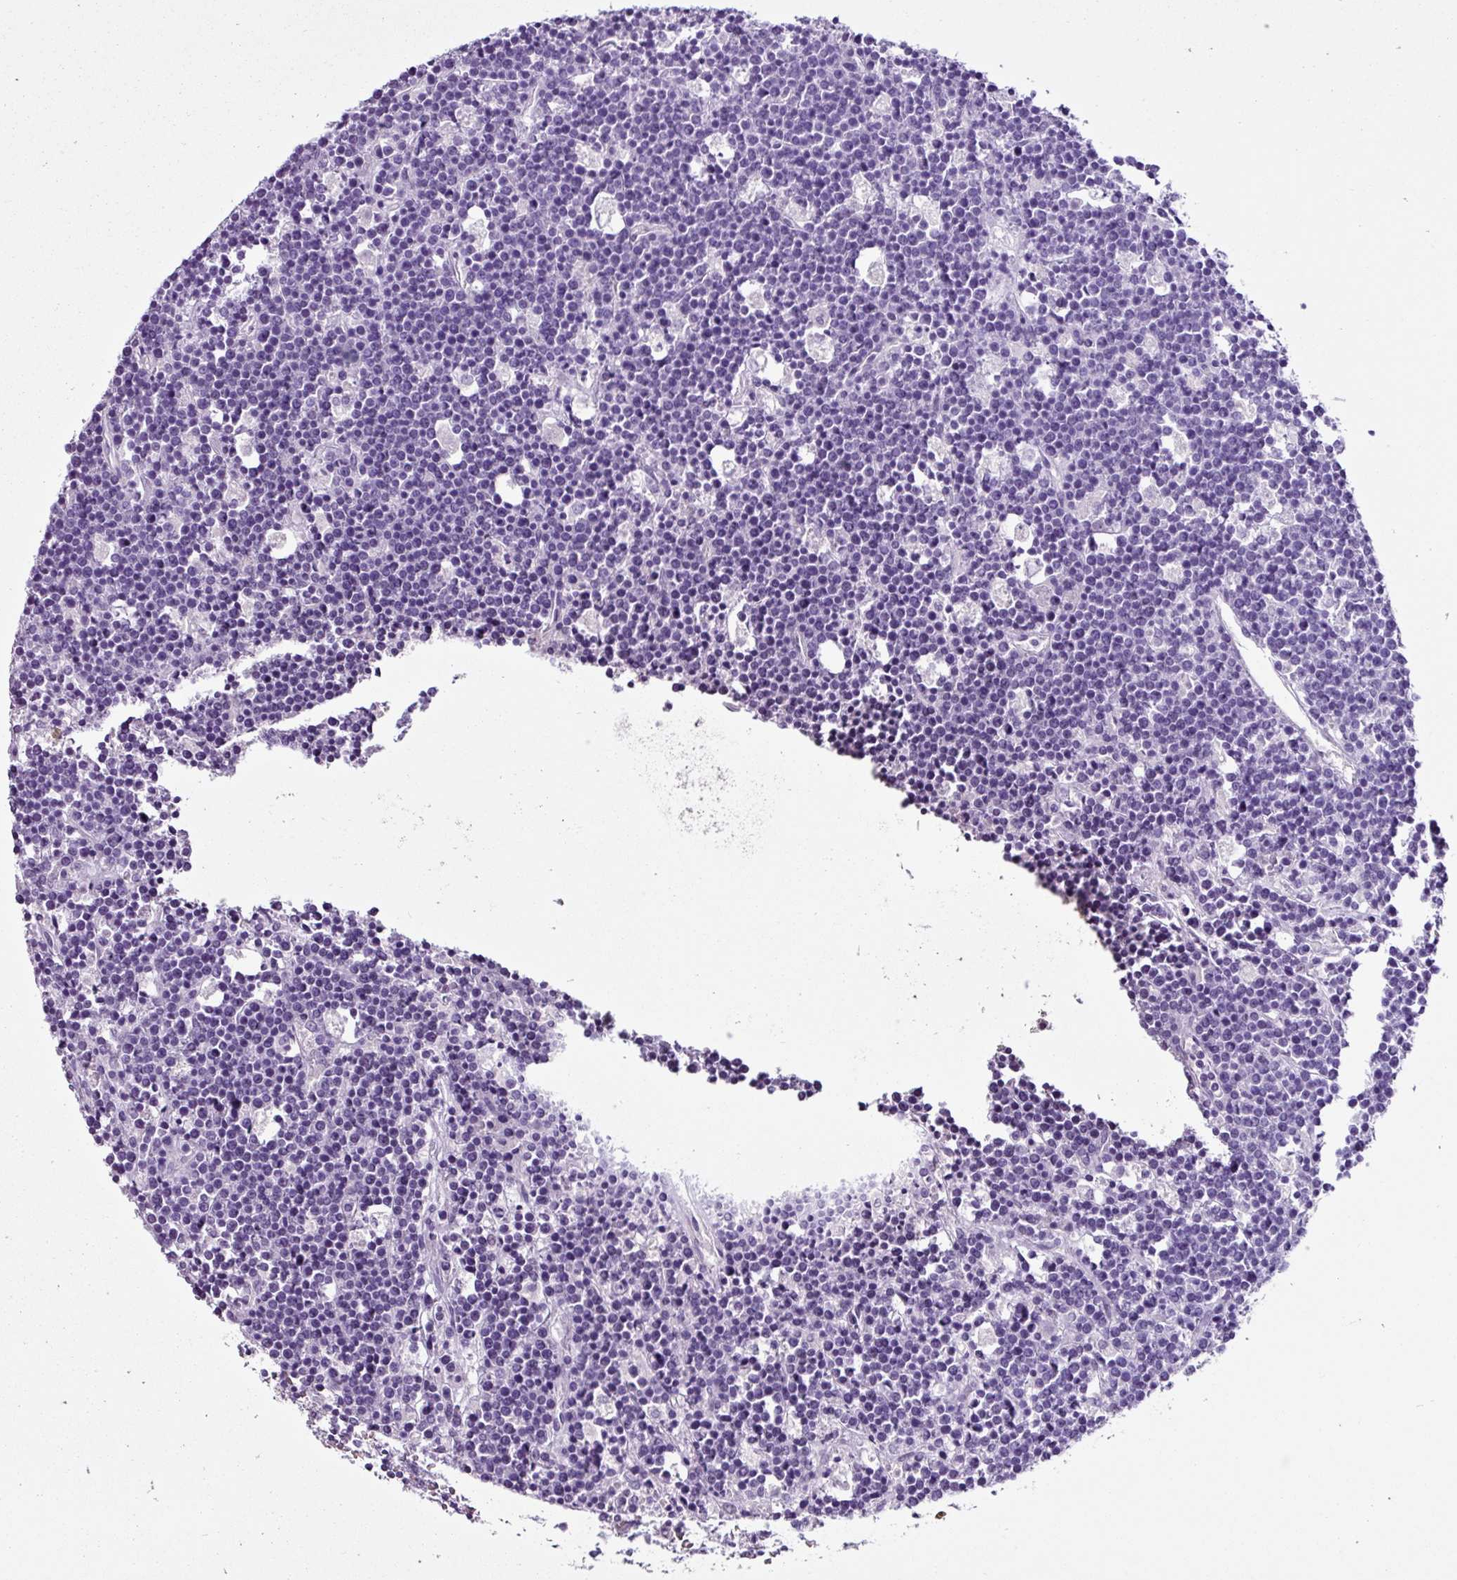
{"staining": {"intensity": "negative", "quantity": "none", "location": "none"}, "tissue": "lymphoma", "cell_type": "Tumor cells", "image_type": "cancer", "snomed": [{"axis": "morphology", "description": "Malignant lymphoma, non-Hodgkin's type, High grade"}, {"axis": "topography", "description": "Ovary"}], "caption": "The immunohistochemistry image has no significant staining in tumor cells of lymphoma tissue.", "gene": "PGR", "patient": {"sex": "female", "age": 56}}